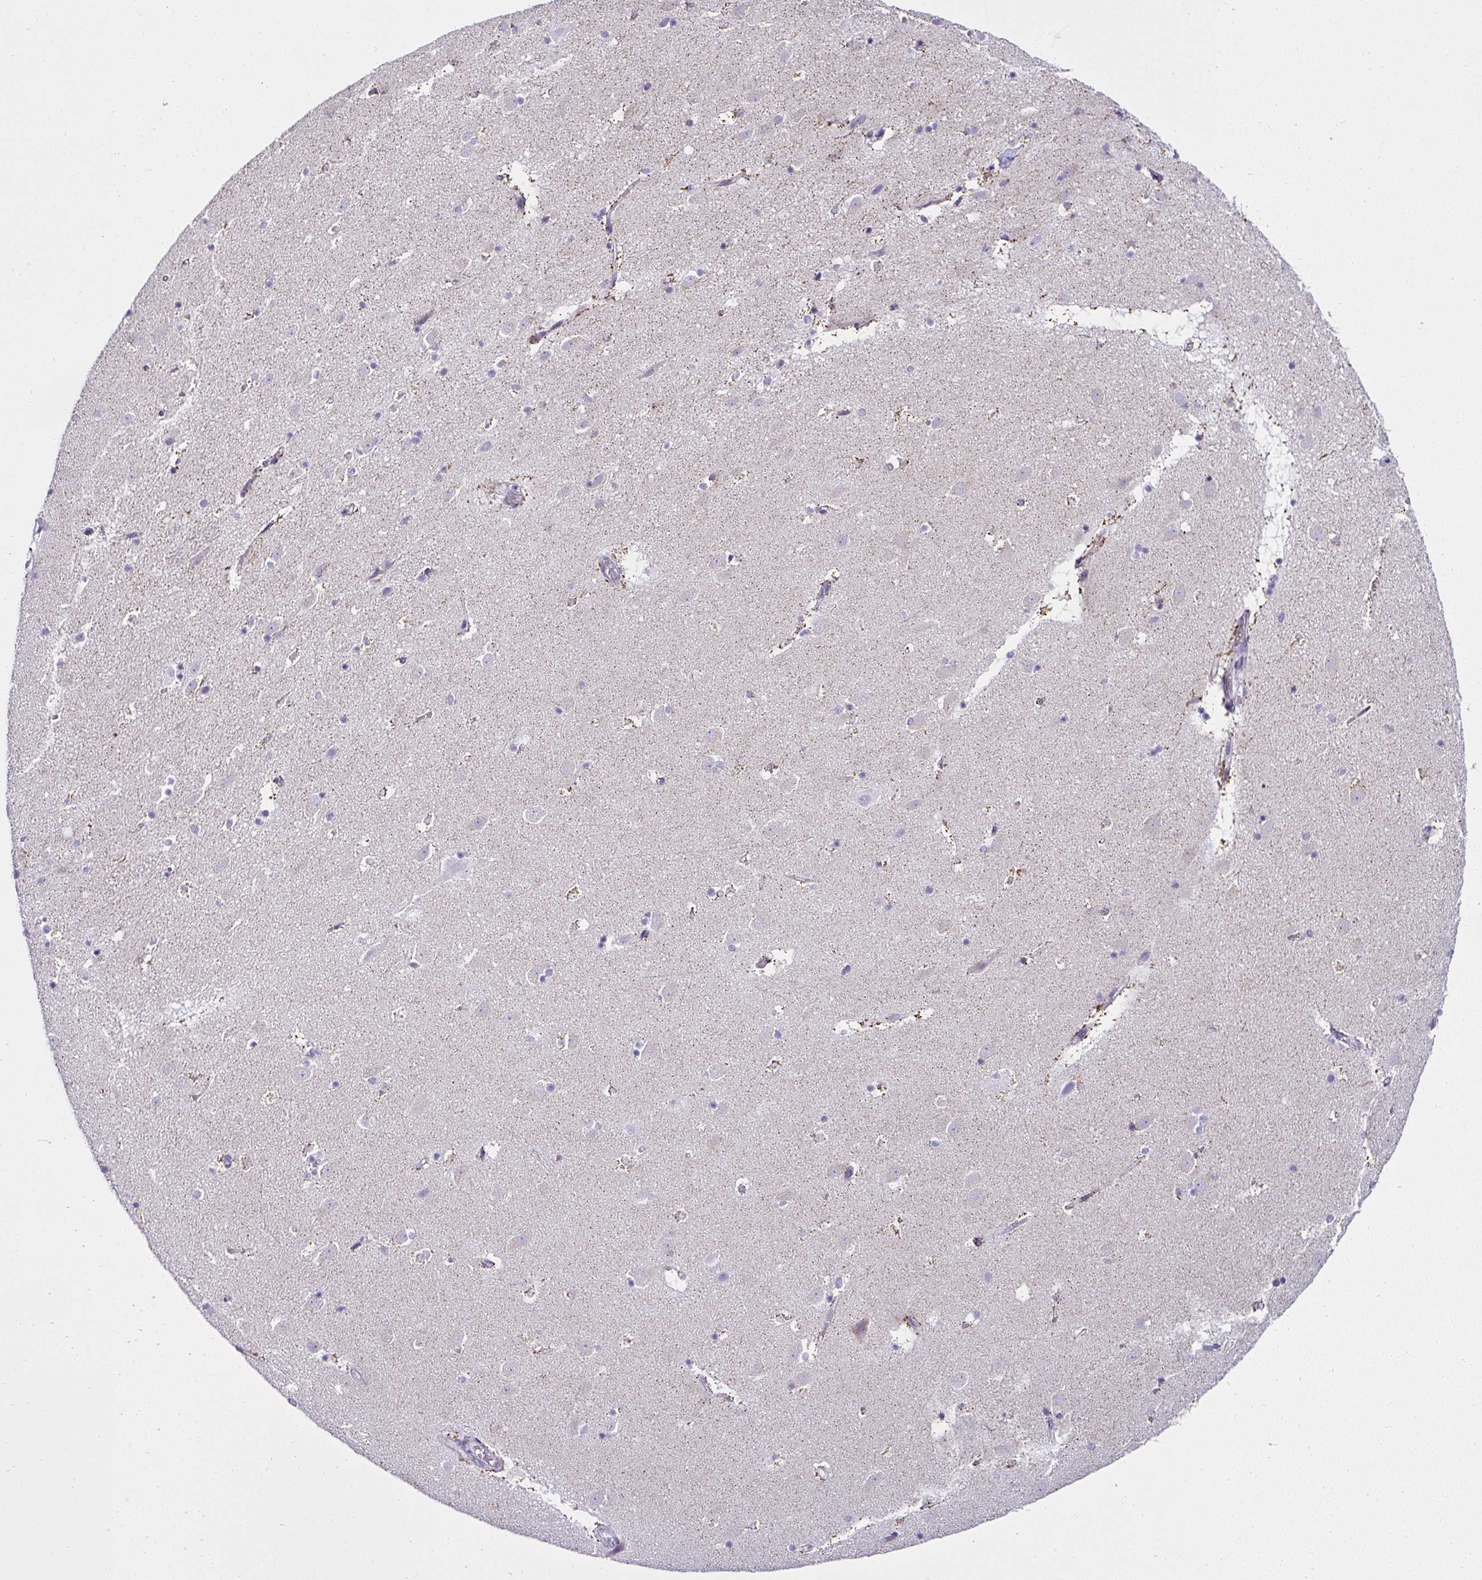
{"staining": {"intensity": "negative", "quantity": "none", "location": "none"}, "tissue": "caudate", "cell_type": "Glial cells", "image_type": "normal", "snomed": [{"axis": "morphology", "description": "Normal tissue, NOS"}, {"axis": "topography", "description": "Lateral ventricle wall"}], "caption": "The micrograph demonstrates no significant positivity in glial cells of caudate.", "gene": "RNF183", "patient": {"sex": "male", "age": 37}}